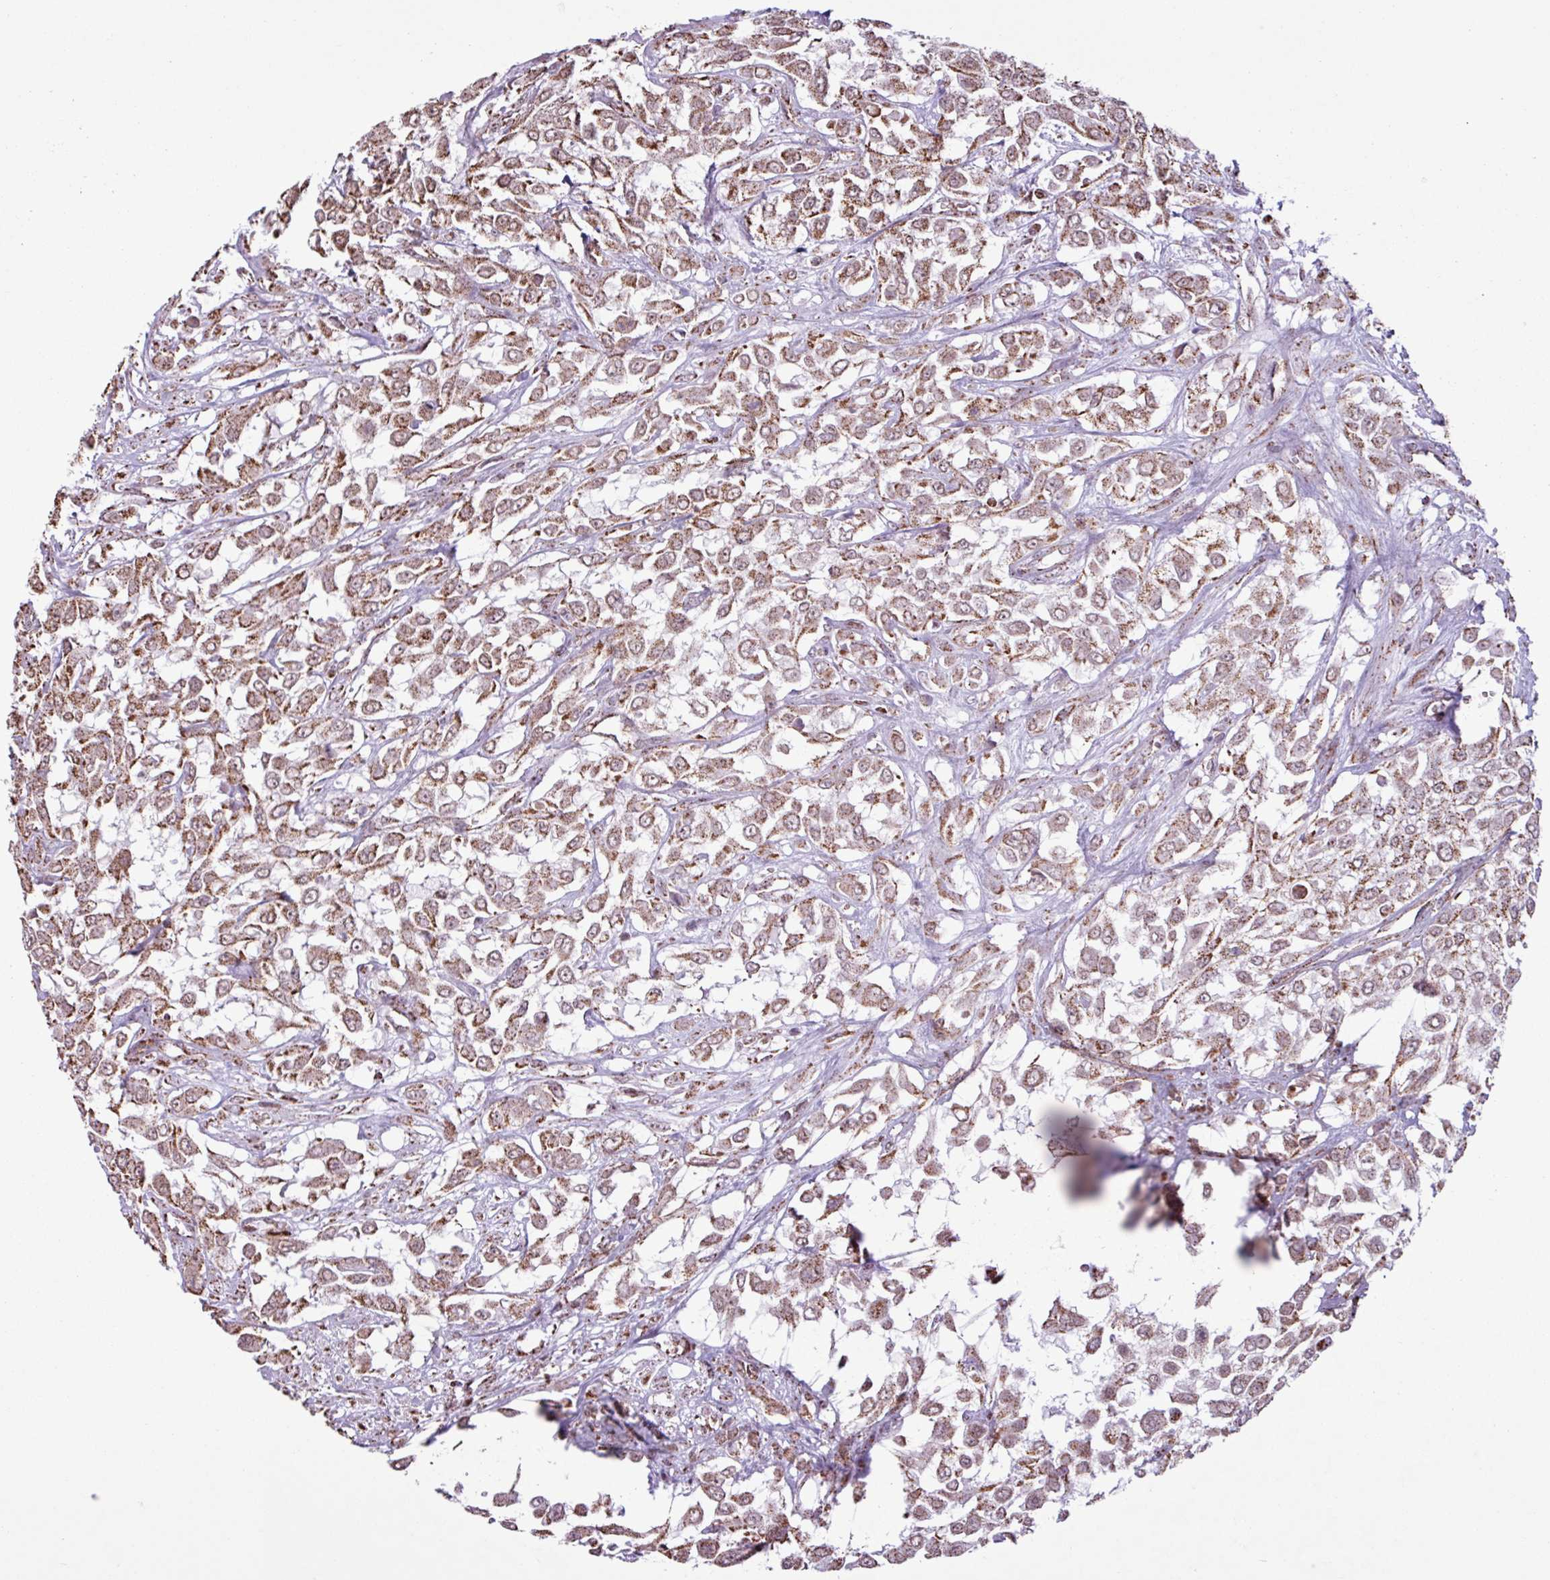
{"staining": {"intensity": "strong", "quantity": ">75%", "location": "cytoplasmic/membranous"}, "tissue": "urothelial cancer", "cell_type": "Tumor cells", "image_type": "cancer", "snomed": [{"axis": "morphology", "description": "Urothelial carcinoma, High grade"}, {"axis": "topography", "description": "Urinary bladder"}], "caption": "Immunohistochemistry (DAB (3,3'-diaminobenzidine)) staining of high-grade urothelial carcinoma exhibits strong cytoplasmic/membranous protein staining in approximately >75% of tumor cells.", "gene": "ALG8", "patient": {"sex": "male", "age": 57}}